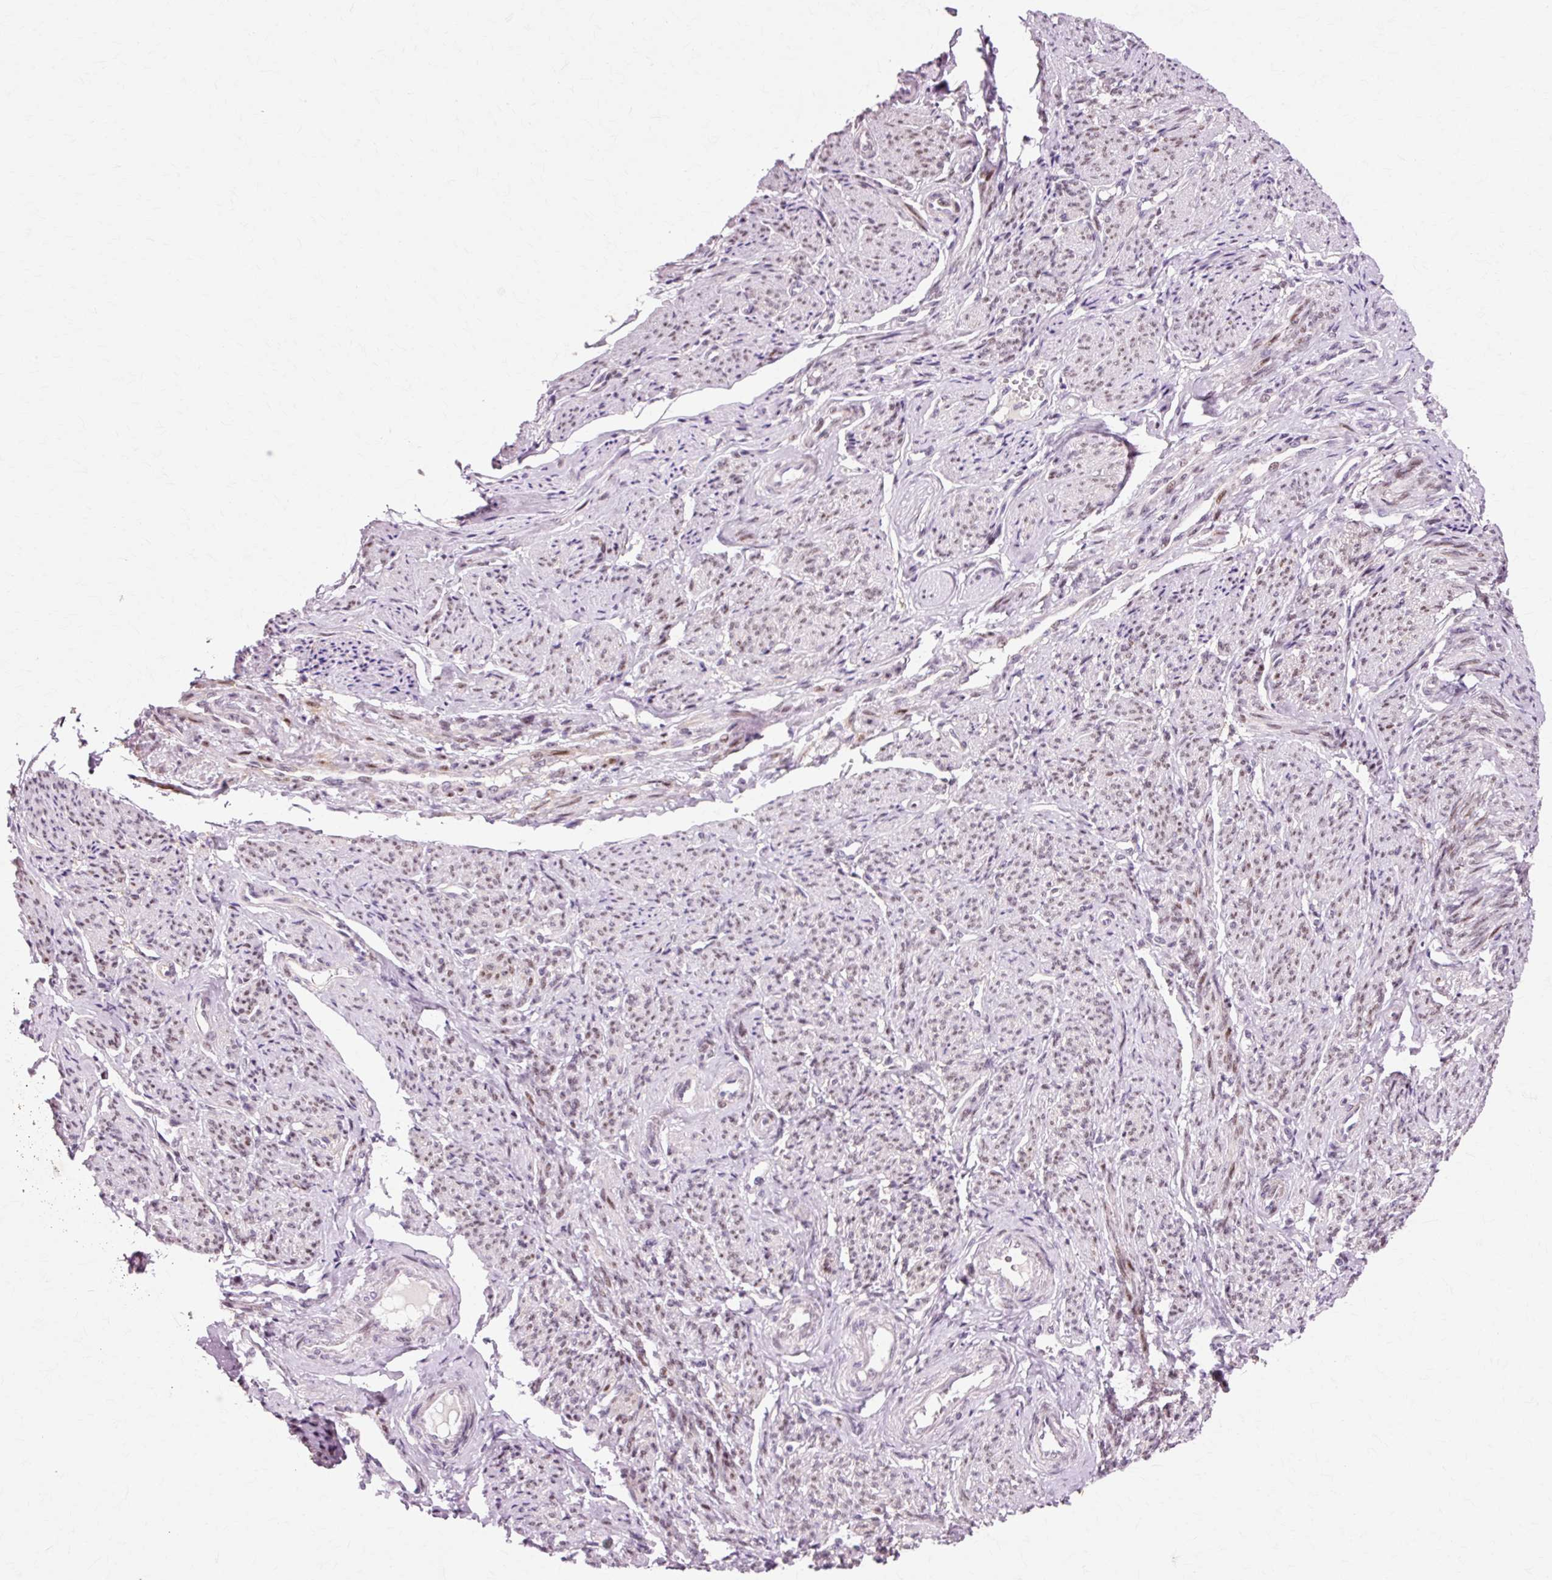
{"staining": {"intensity": "moderate", "quantity": "25%-75%", "location": "nuclear"}, "tissue": "smooth muscle", "cell_type": "Smooth muscle cells", "image_type": "normal", "snomed": [{"axis": "morphology", "description": "Normal tissue, NOS"}, {"axis": "topography", "description": "Smooth muscle"}], "caption": "DAB (3,3'-diaminobenzidine) immunohistochemical staining of benign human smooth muscle demonstrates moderate nuclear protein positivity in about 25%-75% of smooth muscle cells.", "gene": "MACROD2", "patient": {"sex": "female", "age": 65}}